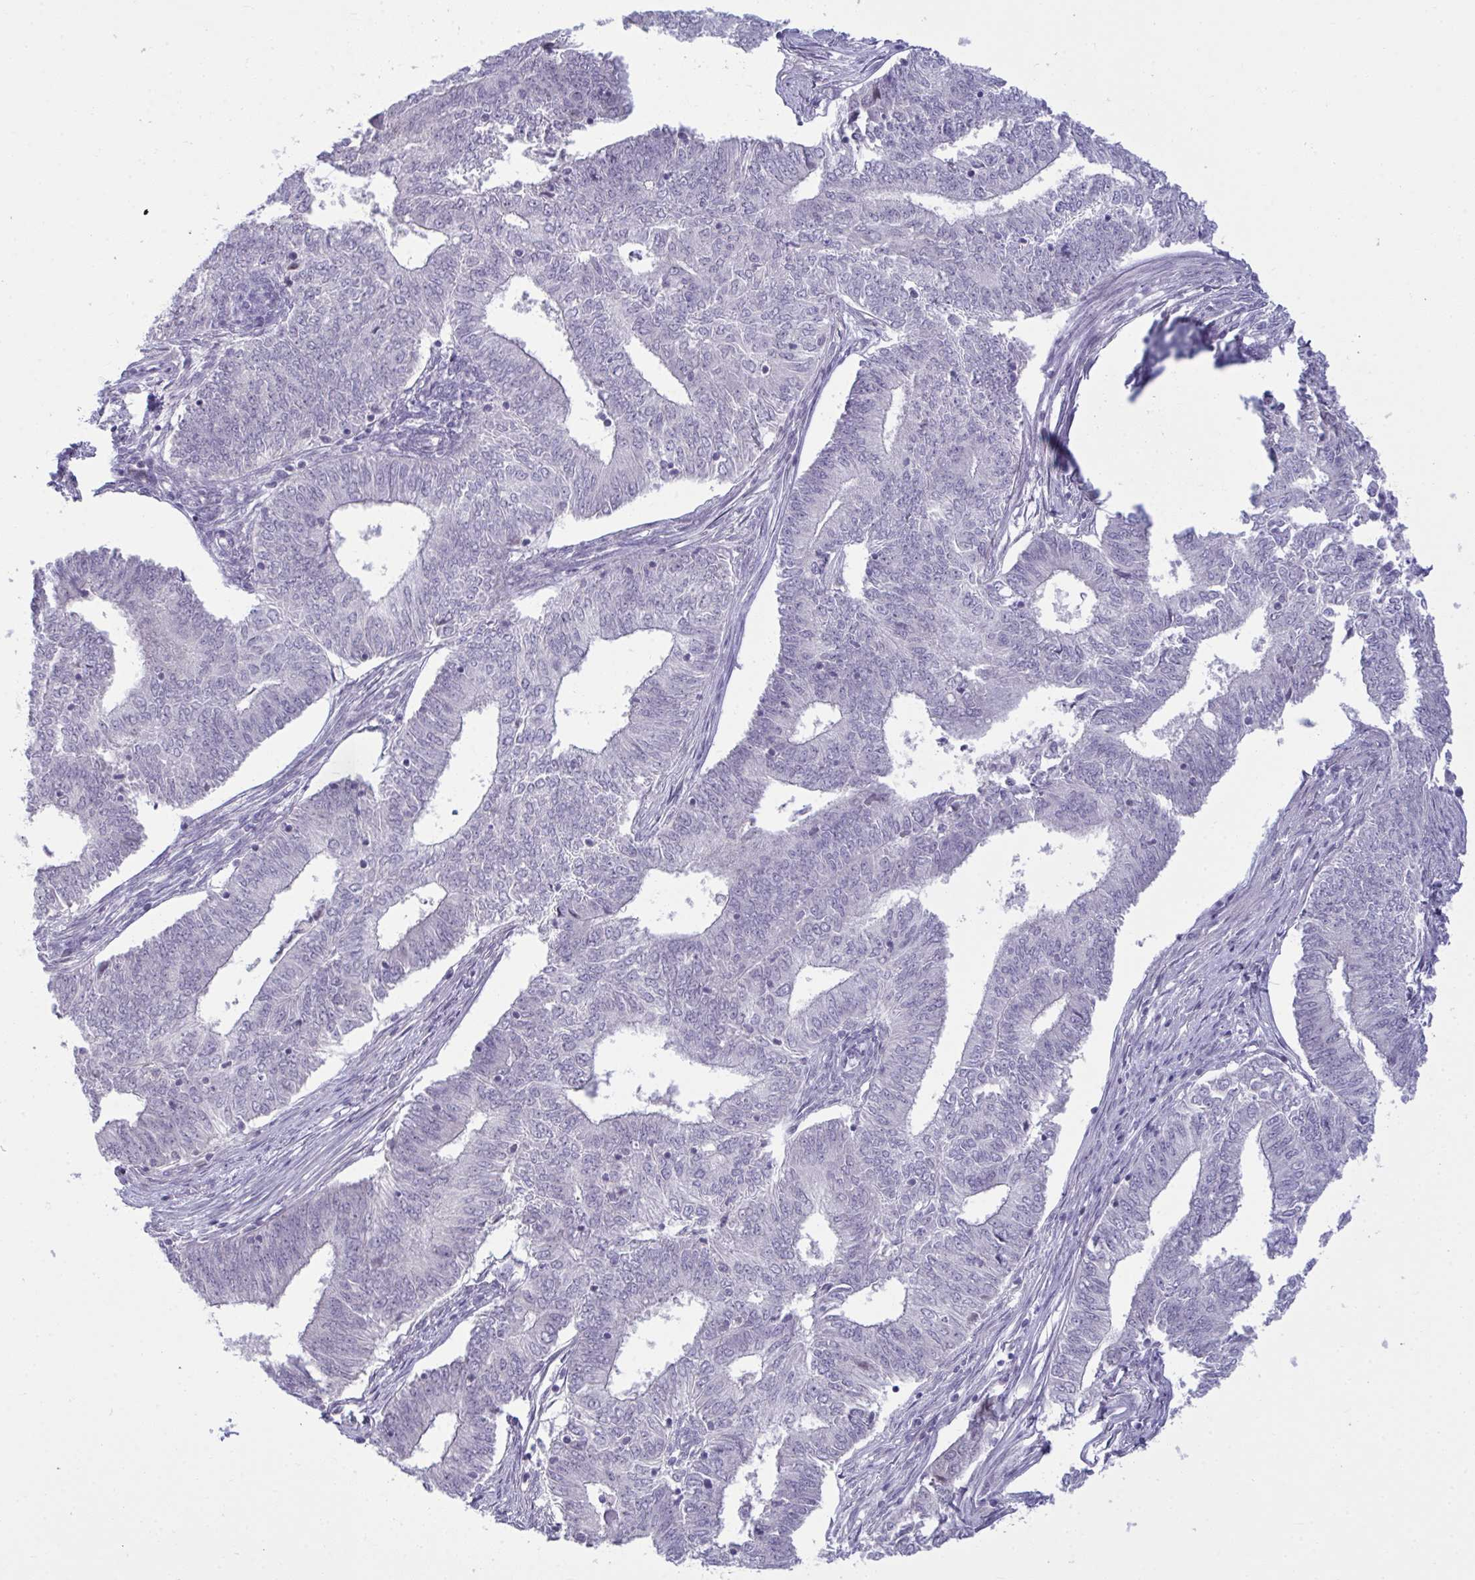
{"staining": {"intensity": "negative", "quantity": "none", "location": "none"}, "tissue": "endometrial cancer", "cell_type": "Tumor cells", "image_type": "cancer", "snomed": [{"axis": "morphology", "description": "Adenocarcinoma, NOS"}, {"axis": "topography", "description": "Endometrium"}], "caption": "Tumor cells are negative for protein expression in human endometrial adenocarcinoma. (DAB IHC, high magnification).", "gene": "RNASEH1", "patient": {"sex": "female", "age": 62}}